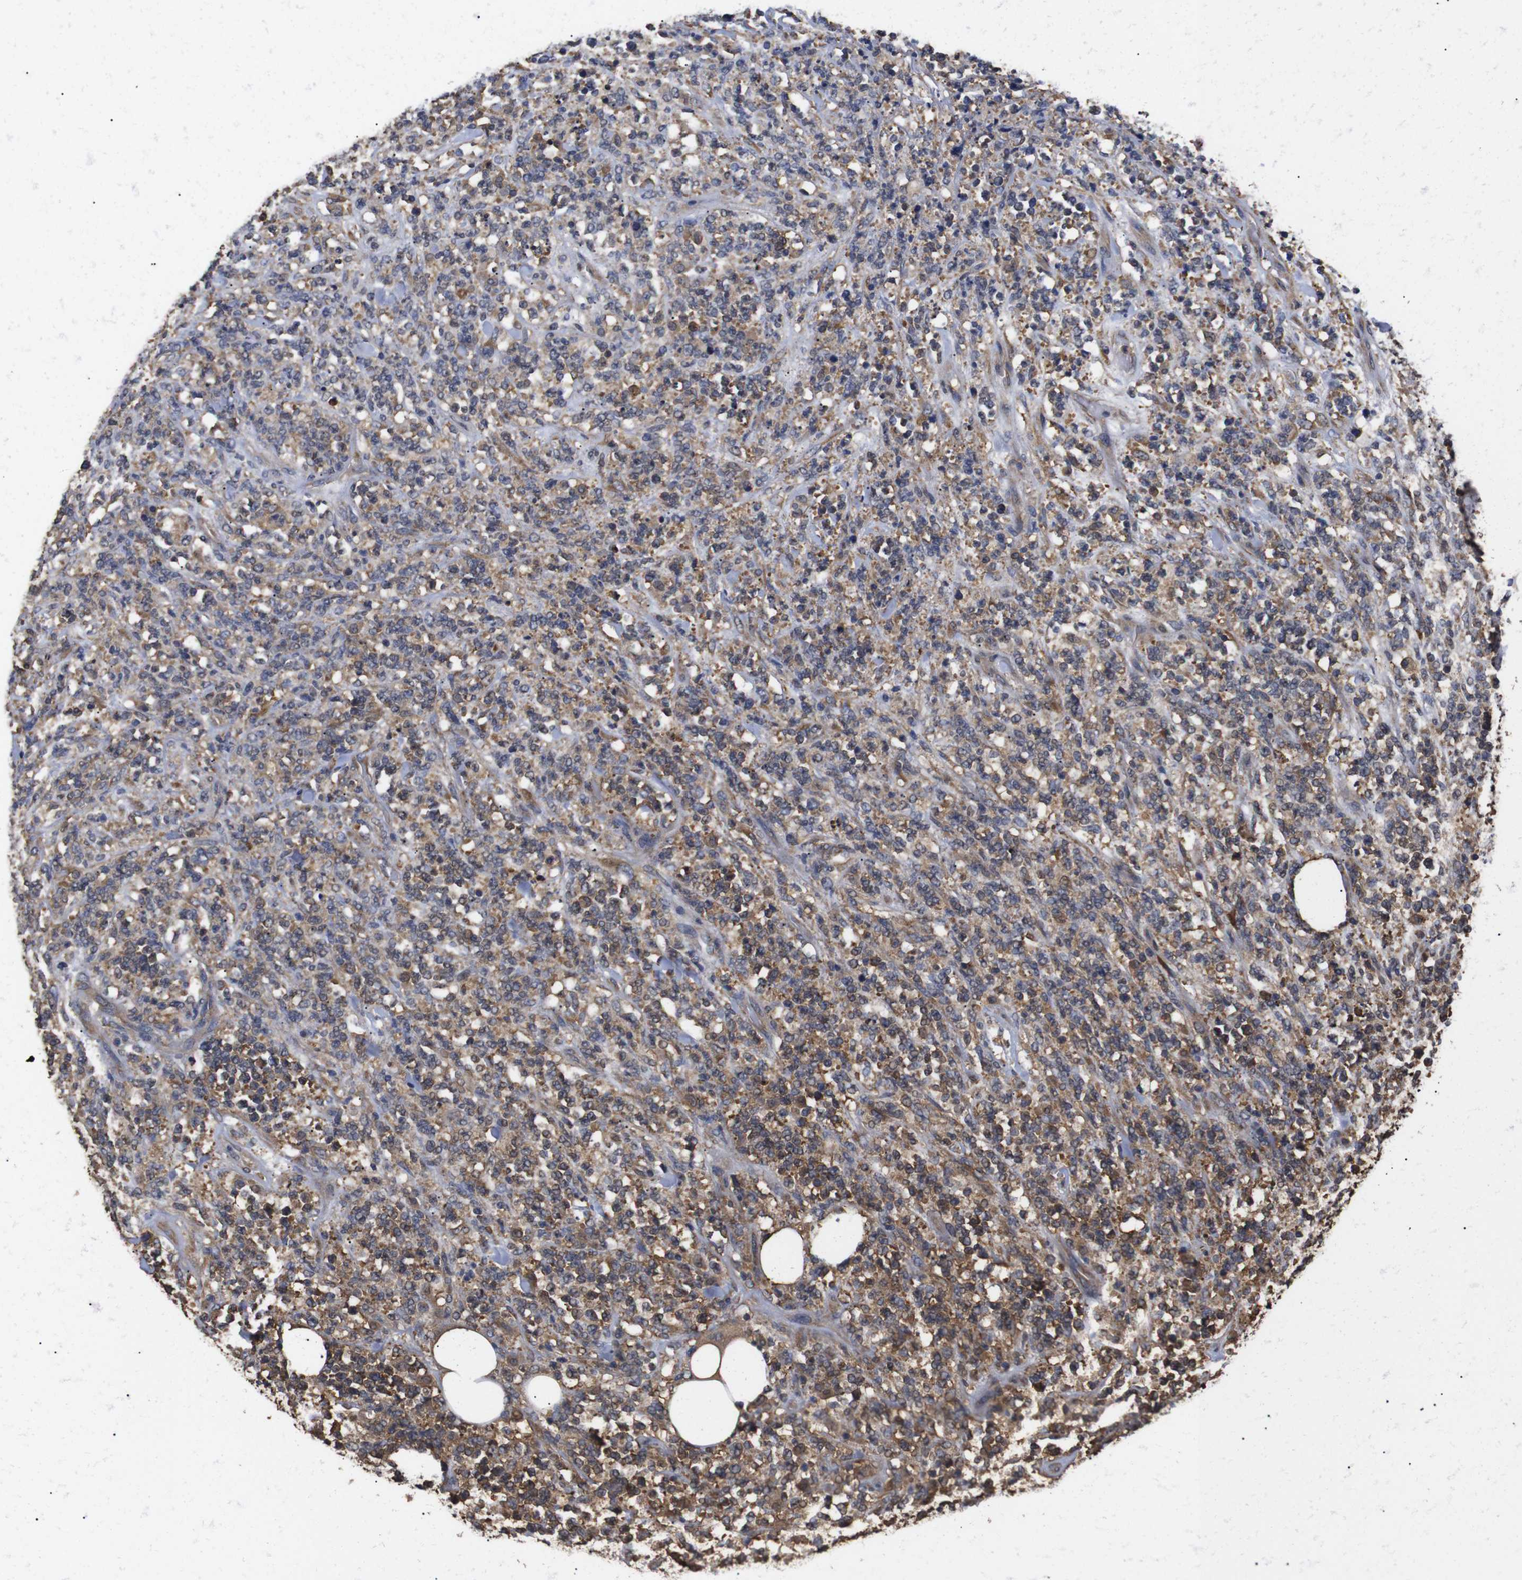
{"staining": {"intensity": "moderate", "quantity": ">75%", "location": "cytoplasmic/membranous"}, "tissue": "lymphoma", "cell_type": "Tumor cells", "image_type": "cancer", "snomed": [{"axis": "morphology", "description": "Malignant lymphoma, non-Hodgkin's type, High grade"}, {"axis": "topography", "description": "Soft tissue"}], "caption": "Protein staining exhibits moderate cytoplasmic/membranous staining in approximately >75% of tumor cells in malignant lymphoma, non-Hodgkin's type (high-grade). Using DAB (brown) and hematoxylin (blue) stains, captured at high magnification using brightfield microscopy.", "gene": "LRRCC1", "patient": {"sex": "male", "age": 18}}